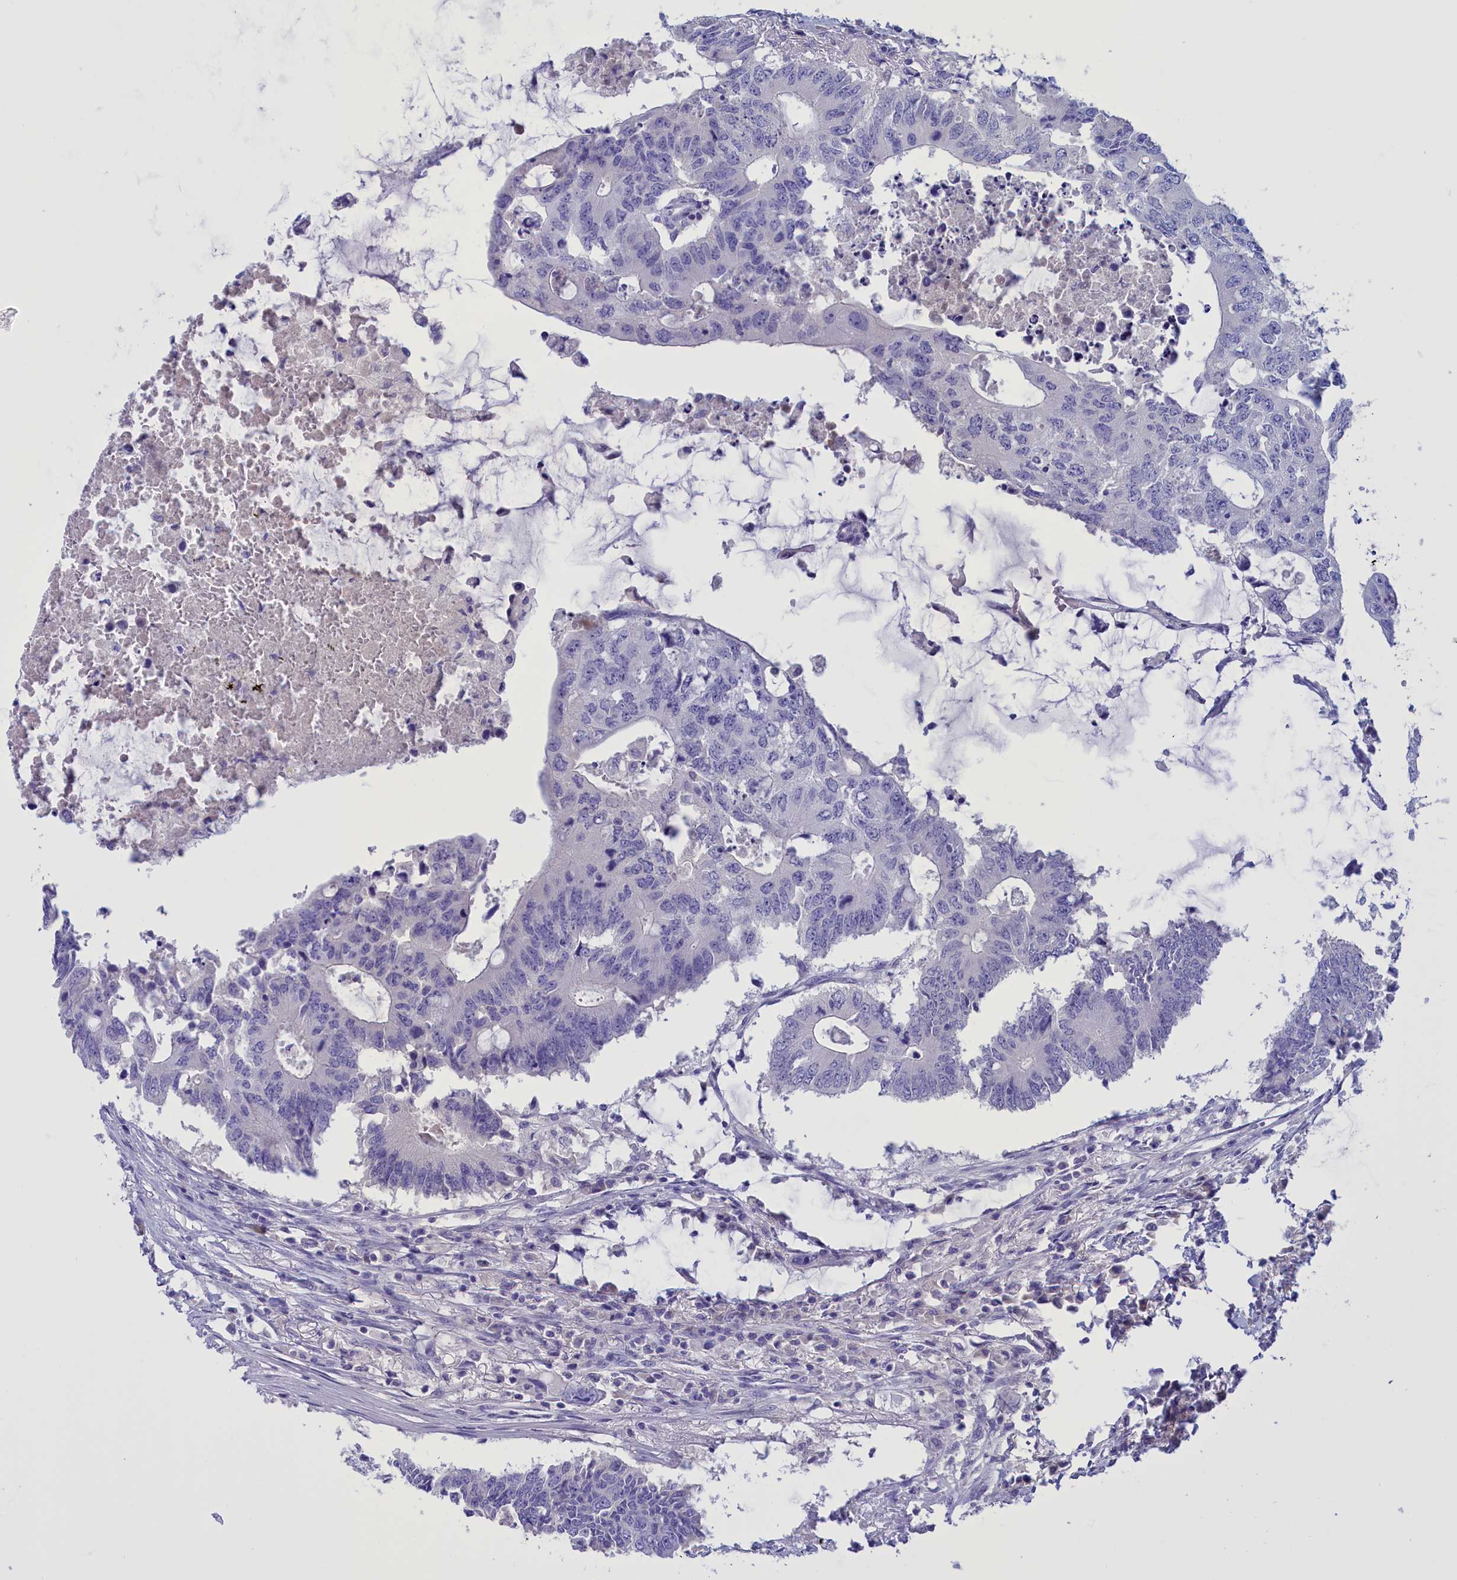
{"staining": {"intensity": "negative", "quantity": "none", "location": "none"}, "tissue": "colorectal cancer", "cell_type": "Tumor cells", "image_type": "cancer", "snomed": [{"axis": "morphology", "description": "Adenocarcinoma, NOS"}, {"axis": "topography", "description": "Colon"}], "caption": "Adenocarcinoma (colorectal) was stained to show a protein in brown. There is no significant staining in tumor cells.", "gene": "PROK2", "patient": {"sex": "male", "age": 71}}